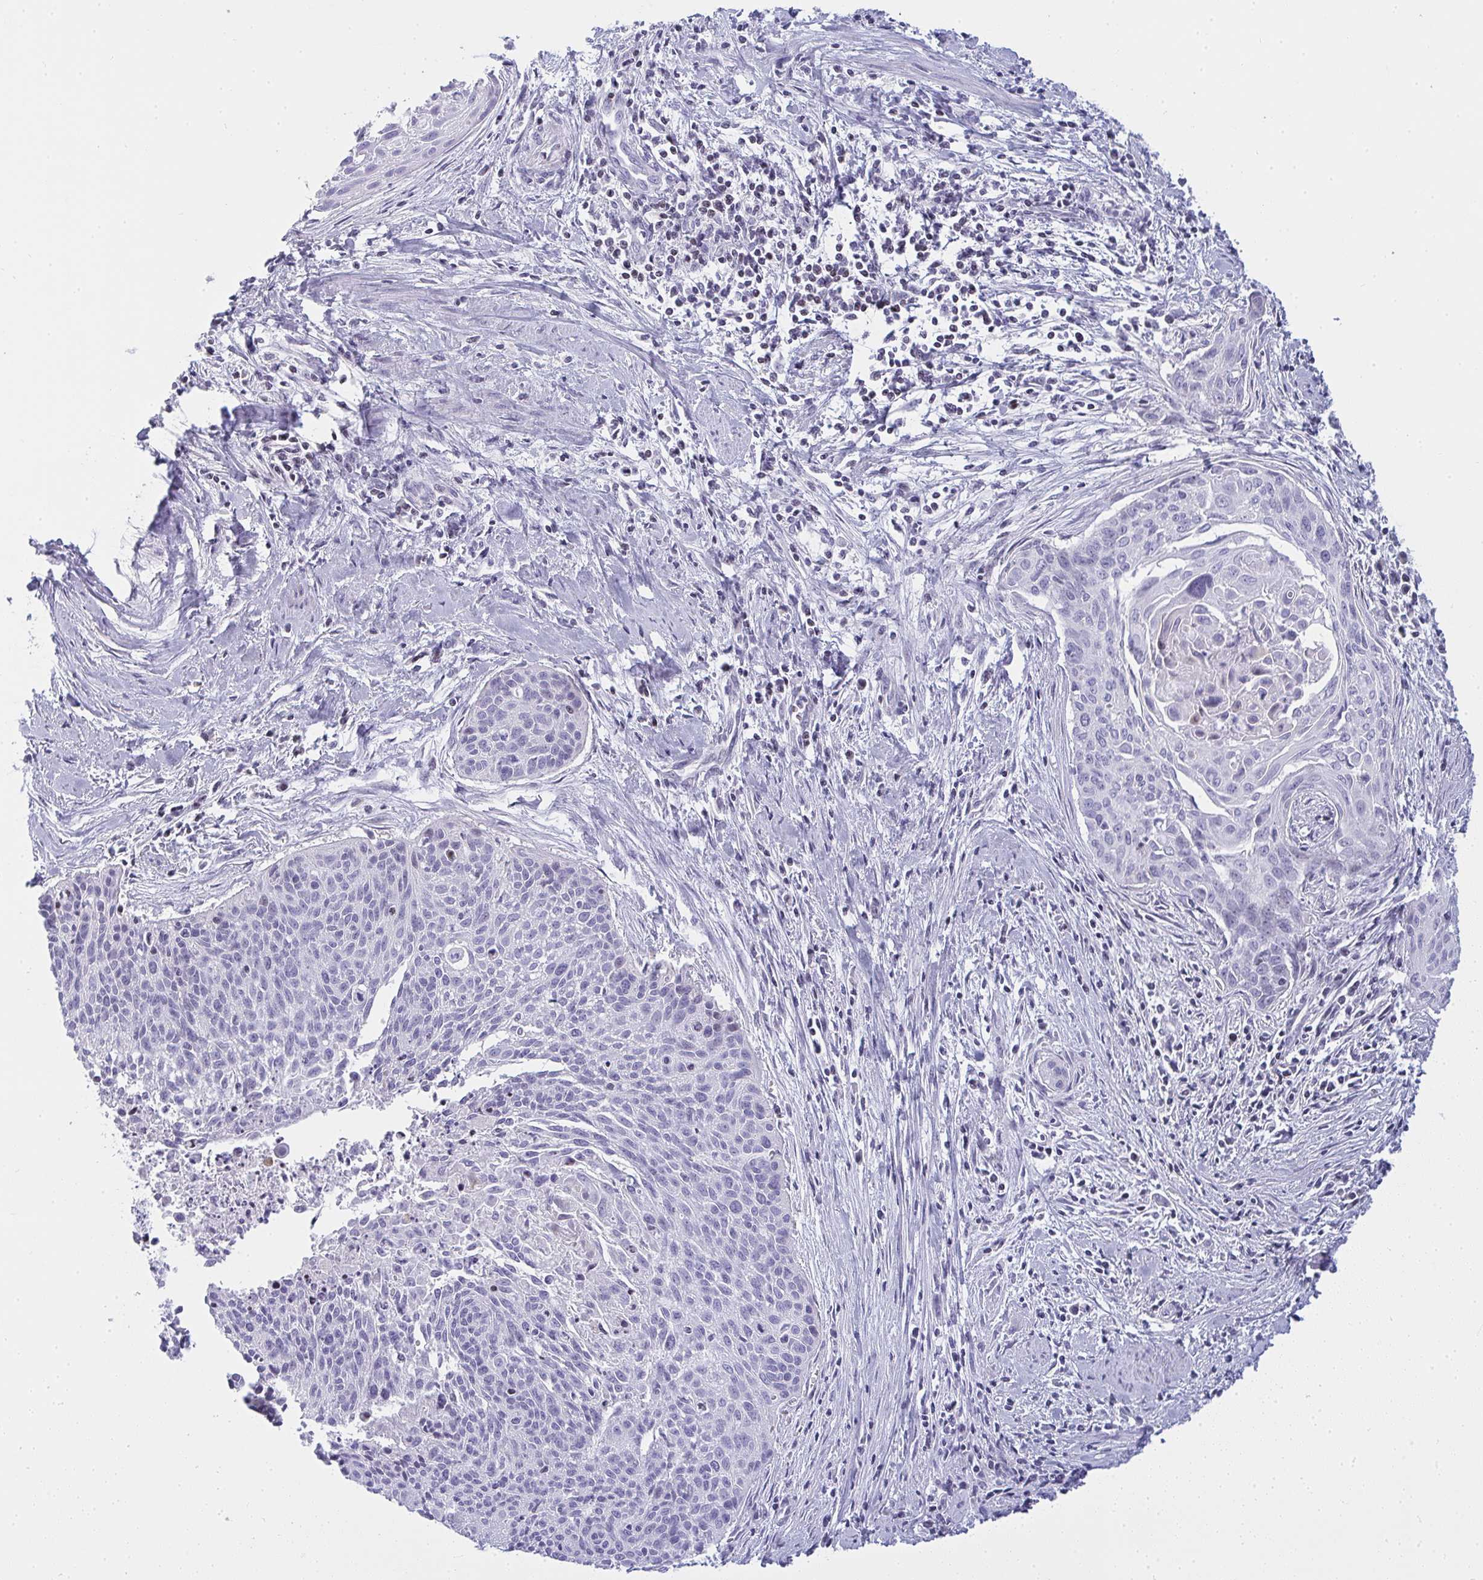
{"staining": {"intensity": "negative", "quantity": "none", "location": "none"}, "tissue": "cervical cancer", "cell_type": "Tumor cells", "image_type": "cancer", "snomed": [{"axis": "morphology", "description": "Squamous cell carcinoma, NOS"}, {"axis": "topography", "description": "Cervix"}], "caption": "Tumor cells show no significant protein expression in cervical cancer.", "gene": "ZNF182", "patient": {"sex": "female", "age": 55}}